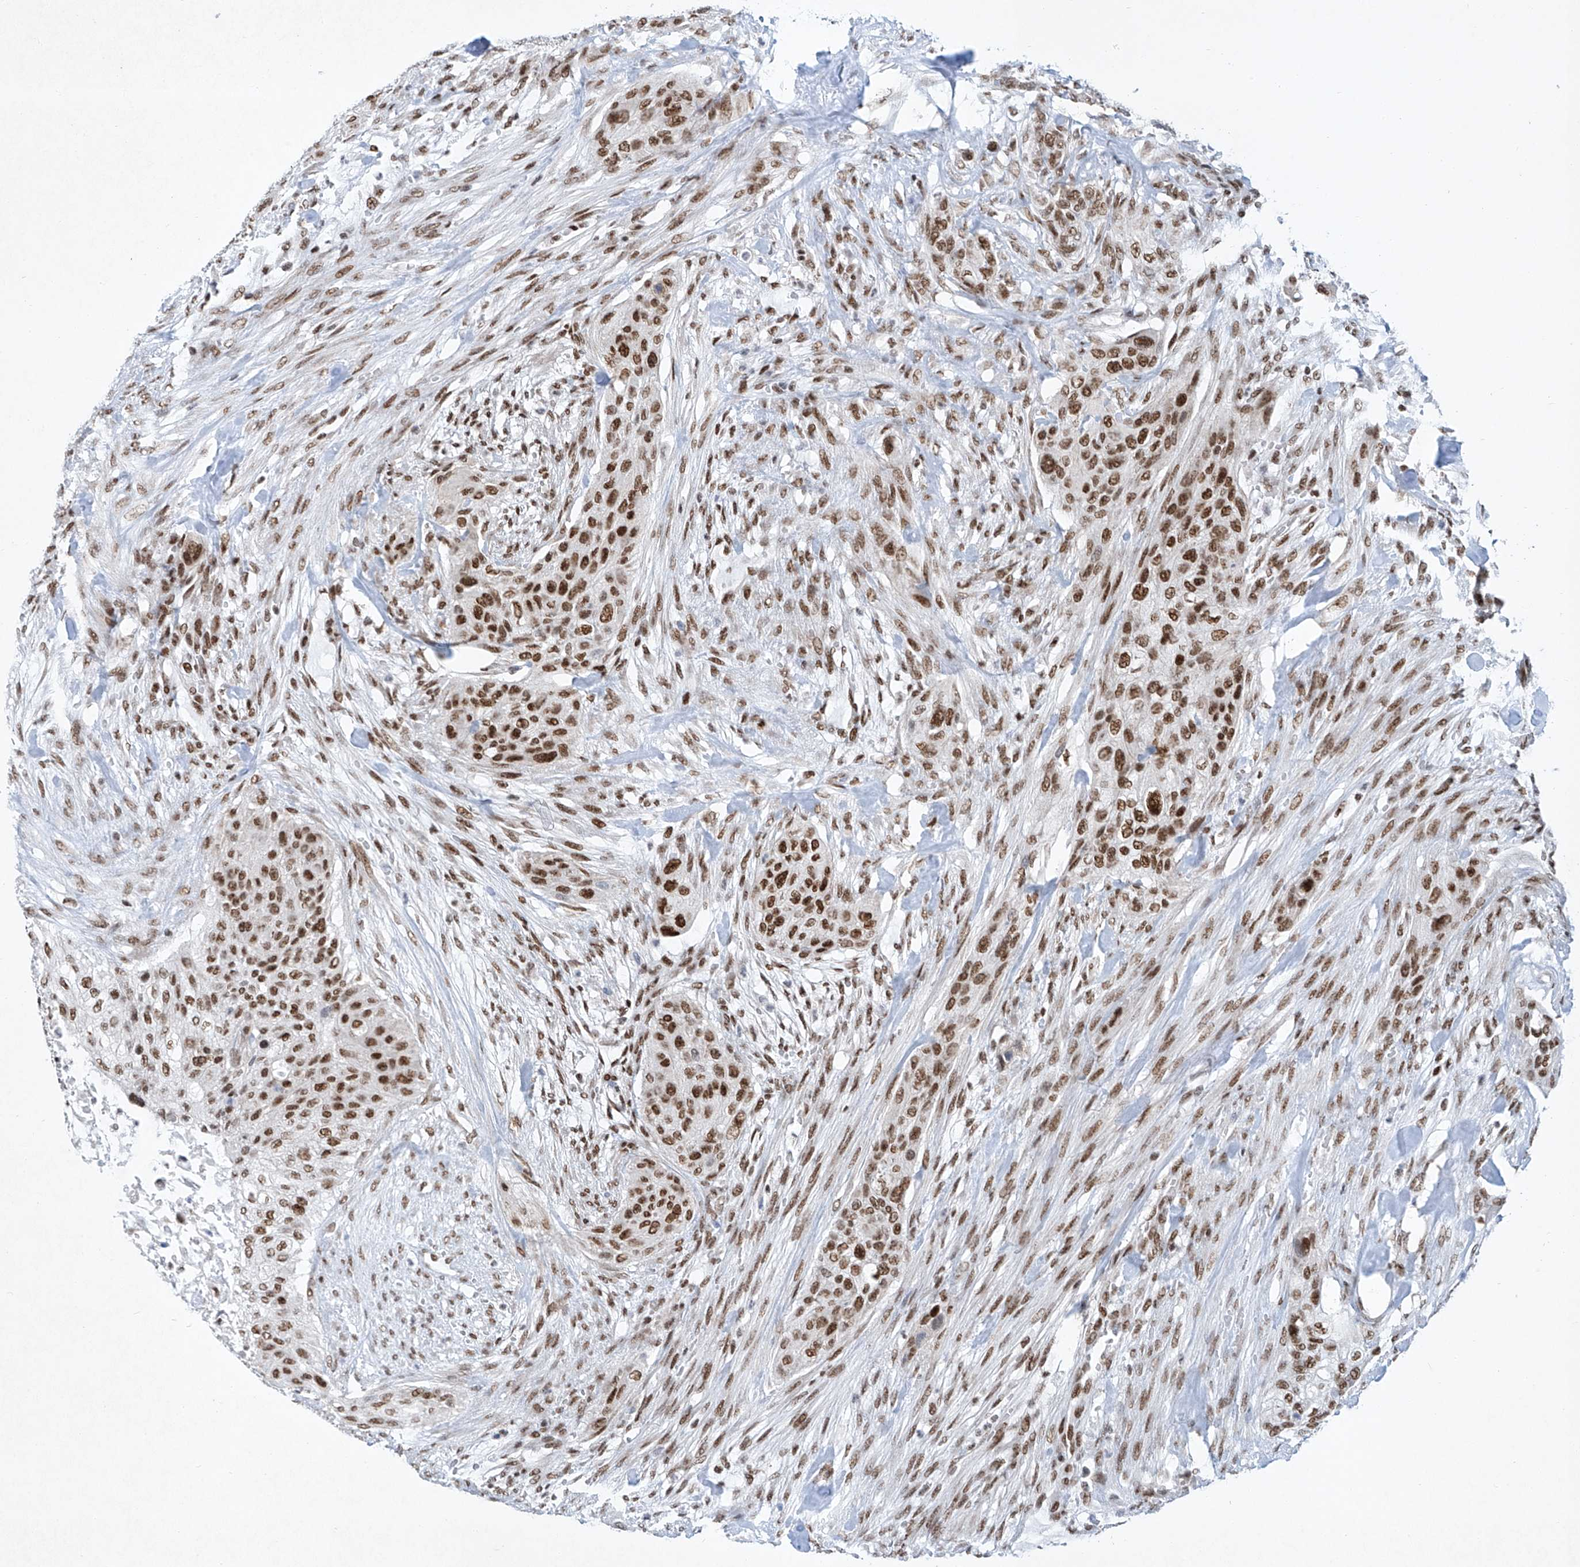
{"staining": {"intensity": "strong", "quantity": ">75%", "location": "nuclear"}, "tissue": "urothelial cancer", "cell_type": "Tumor cells", "image_type": "cancer", "snomed": [{"axis": "morphology", "description": "Urothelial carcinoma, High grade"}, {"axis": "topography", "description": "Urinary bladder"}], "caption": "The histopathology image displays a brown stain indicating the presence of a protein in the nuclear of tumor cells in urothelial cancer. Ihc stains the protein in brown and the nuclei are stained blue.", "gene": "TAF4", "patient": {"sex": "male", "age": 35}}